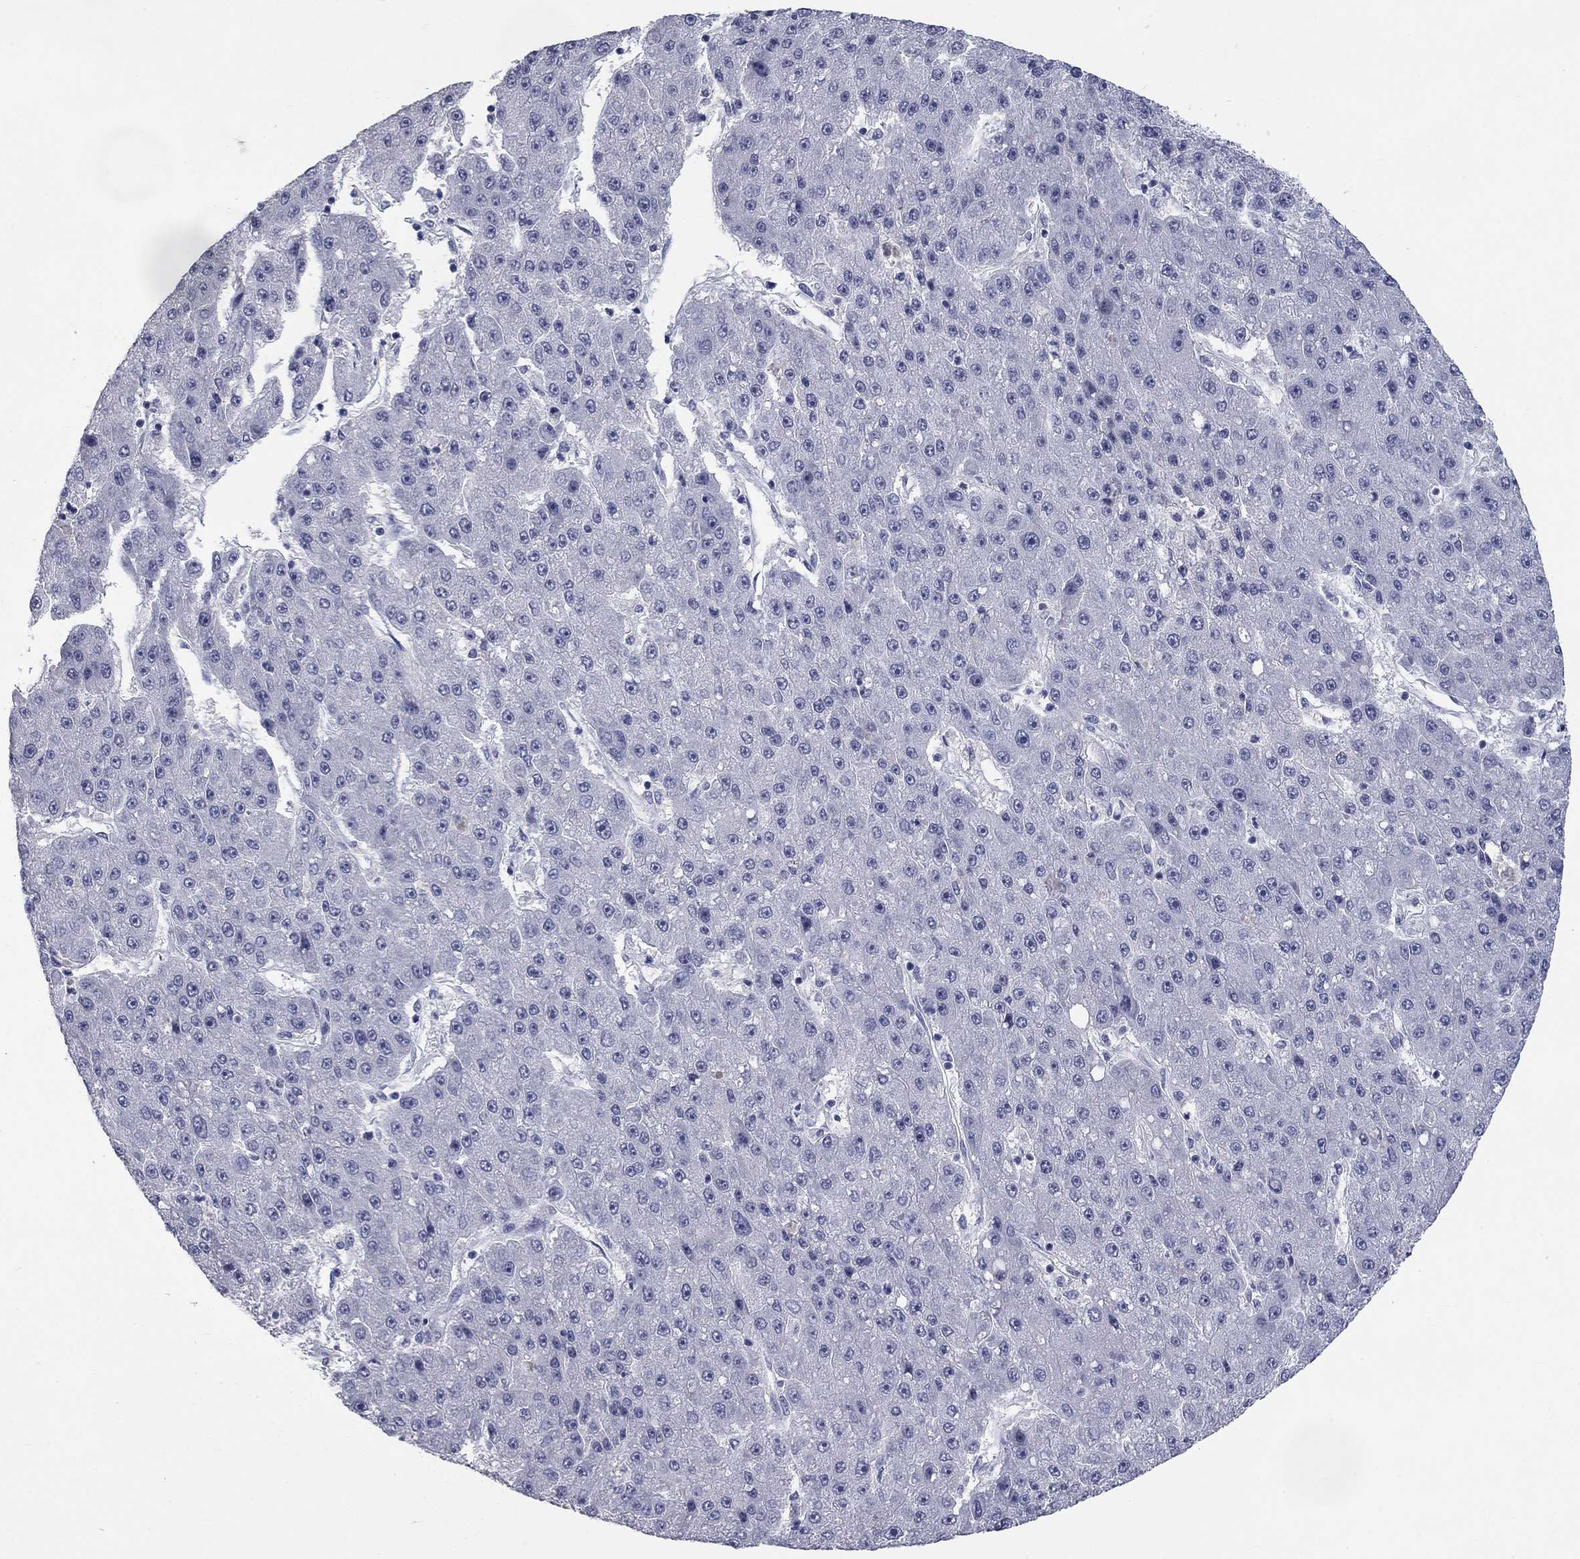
{"staining": {"intensity": "negative", "quantity": "none", "location": "none"}, "tissue": "liver cancer", "cell_type": "Tumor cells", "image_type": "cancer", "snomed": [{"axis": "morphology", "description": "Carcinoma, Hepatocellular, NOS"}, {"axis": "topography", "description": "Liver"}], "caption": "The micrograph shows no staining of tumor cells in hepatocellular carcinoma (liver).", "gene": "ELAVL4", "patient": {"sex": "male", "age": 67}}